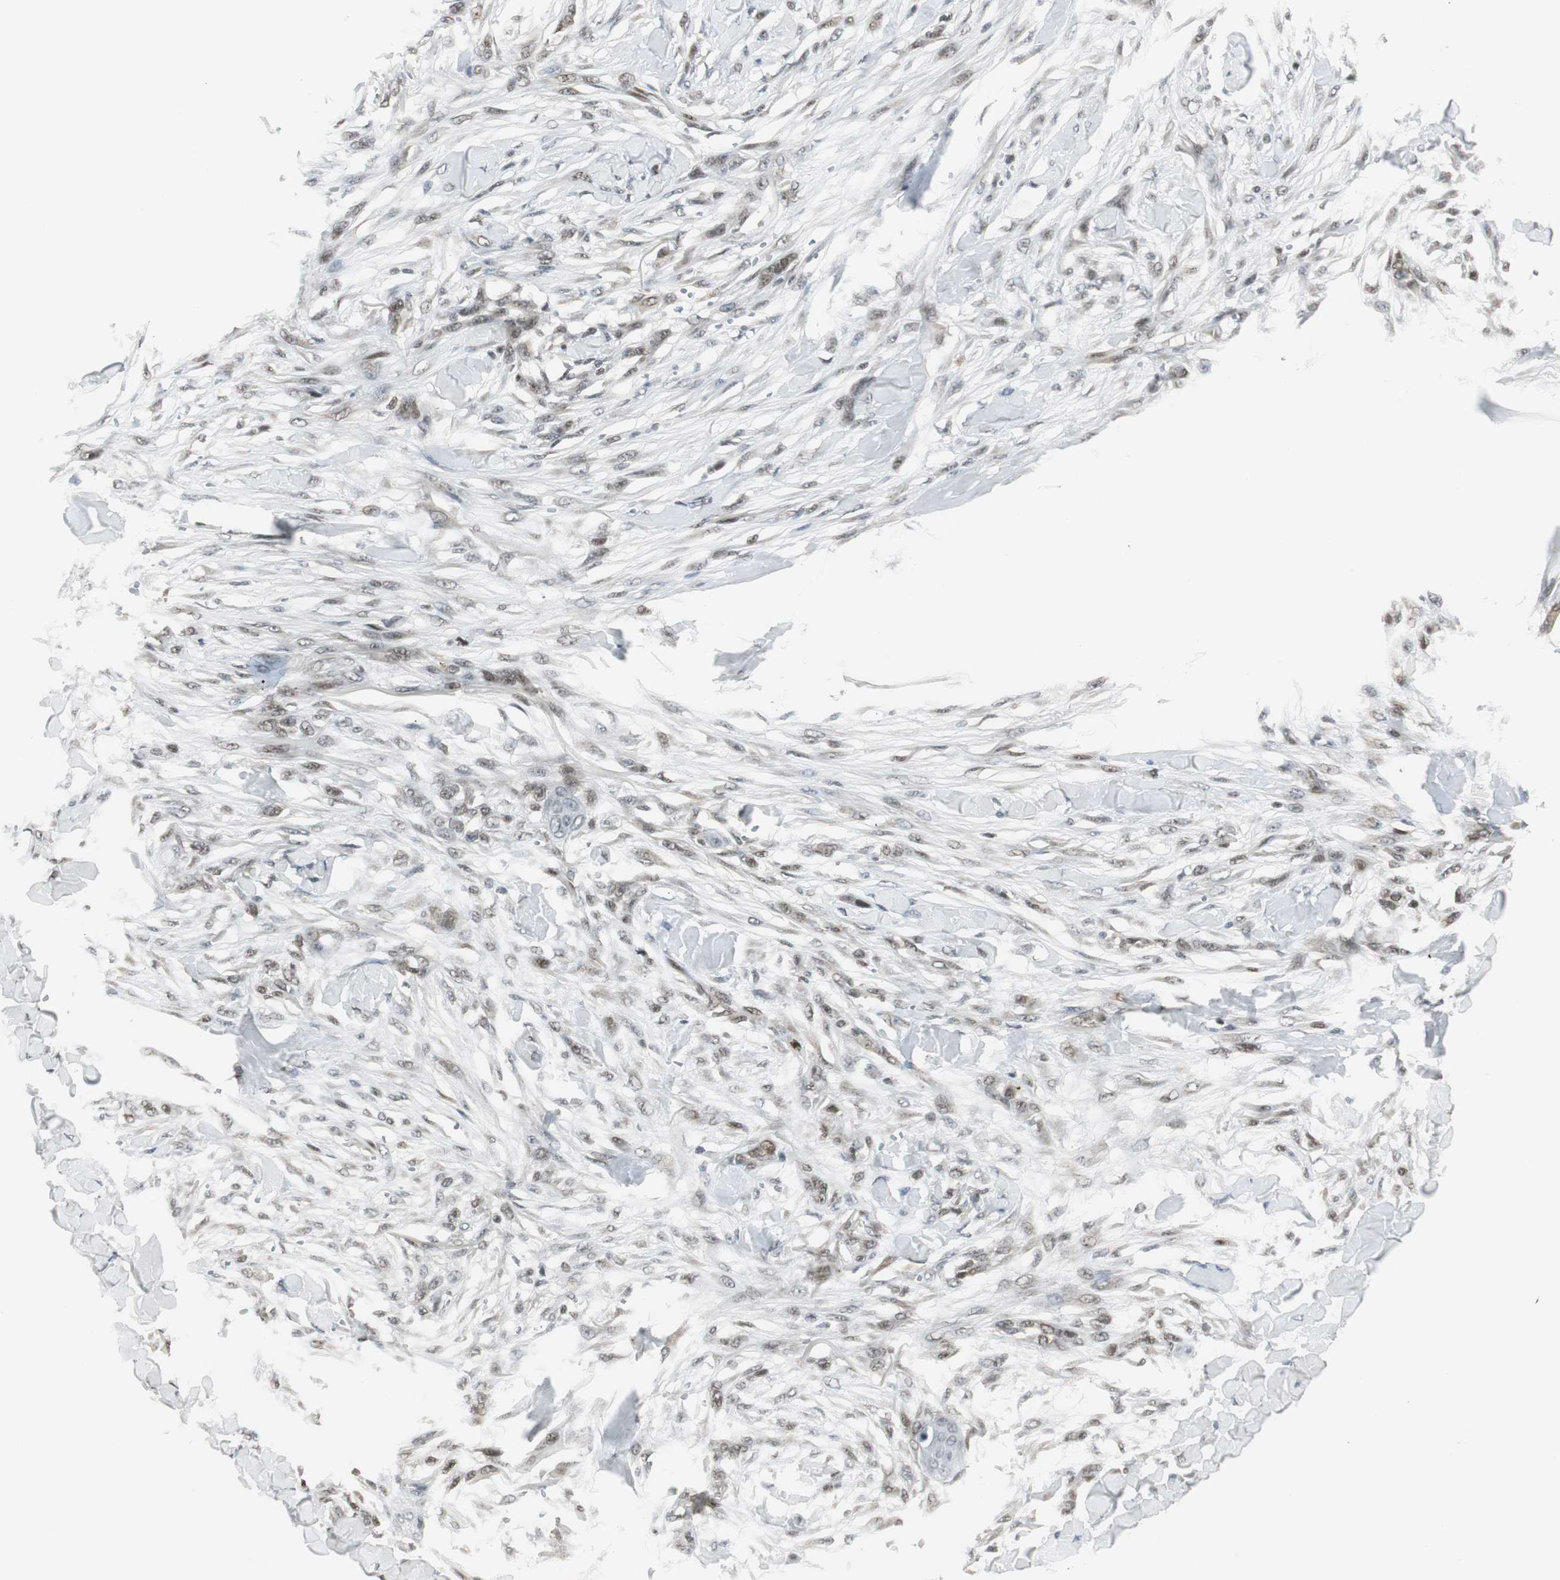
{"staining": {"intensity": "weak", "quantity": "25%-75%", "location": "nuclear"}, "tissue": "skin cancer", "cell_type": "Tumor cells", "image_type": "cancer", "snomed": [{"axis": "morphology", "description": "Normal tissue, NOS"}, {"axis": "morphology", "description": "Squamous cell carcinoma, NOS"}, {"axis": "topography", "description": "Skin"}], "caption": "Tumor cells demonstrate low levels of weak nuclear positivity in approximately 25%-75% of cells in skin squamous cell carcinoma.", "gene": "MPG", "patient": {"sex": "female", "age": 59}}